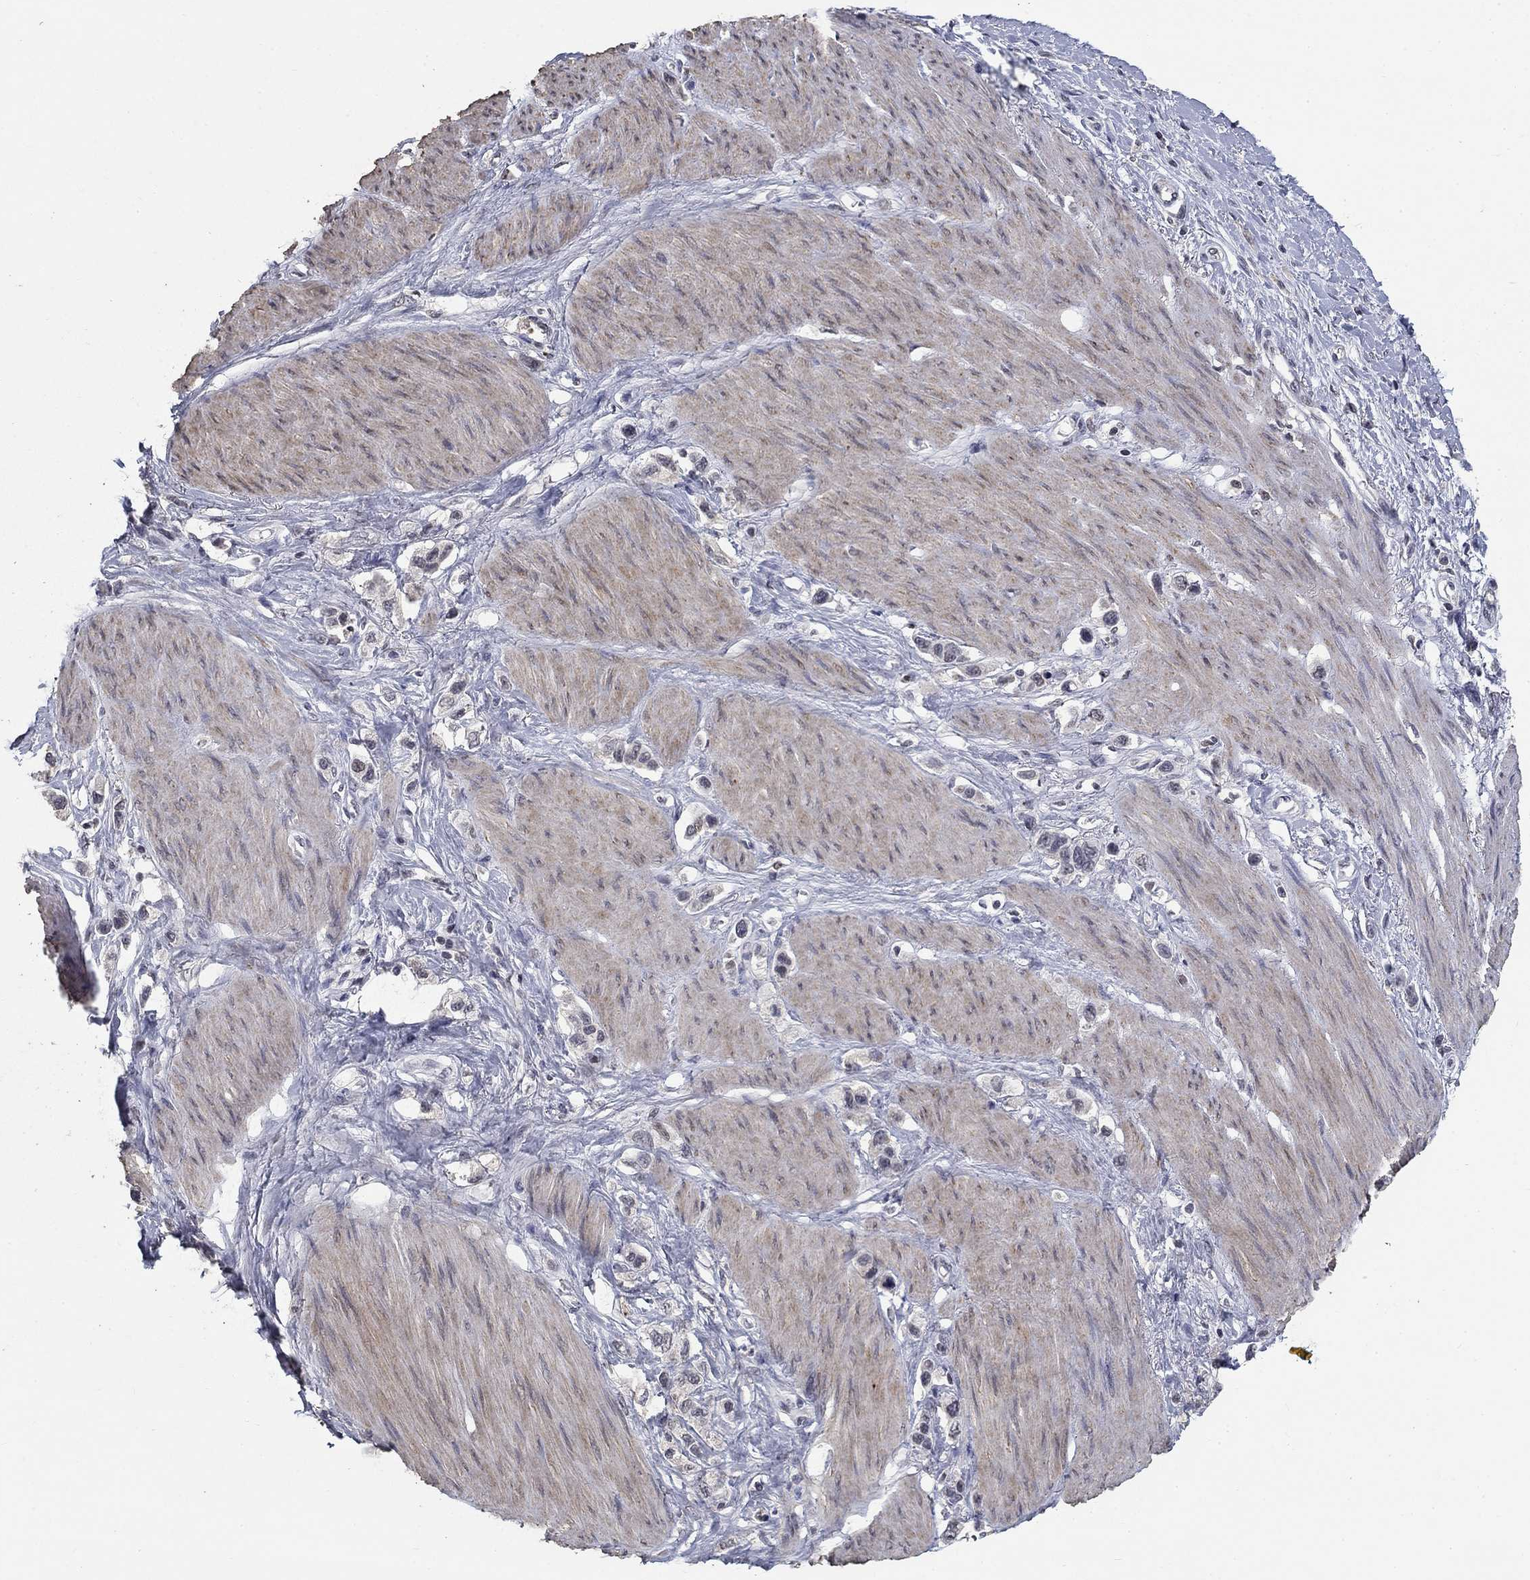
{"staining": {"intensity": "negative", "quantity": "none", "location": "none"}, "tissue": "stomach cancer", "cell_type": "Tumor cells", "image_type": "cancer", "snomed": [{"axis": "morphology", "description": "Normal tissue, NOS"}, {"axis": "morphology", "description": "Adenocarcinoma, NOS"}, {"axis": "morphology", "description": "Adenocarcinoma, High grade"}, {"axis": "topography", "description": "Stomach, upper"}, {"axis": "topography", "description": "Stomach"}], "caption": "A high-resolution photomicrograph shows IHC staining of stomach cancer, which demonstrates no significant staining in tumor cells.", "gene": "SPATA33", "patient": {"sex": "female", "age": 65}}